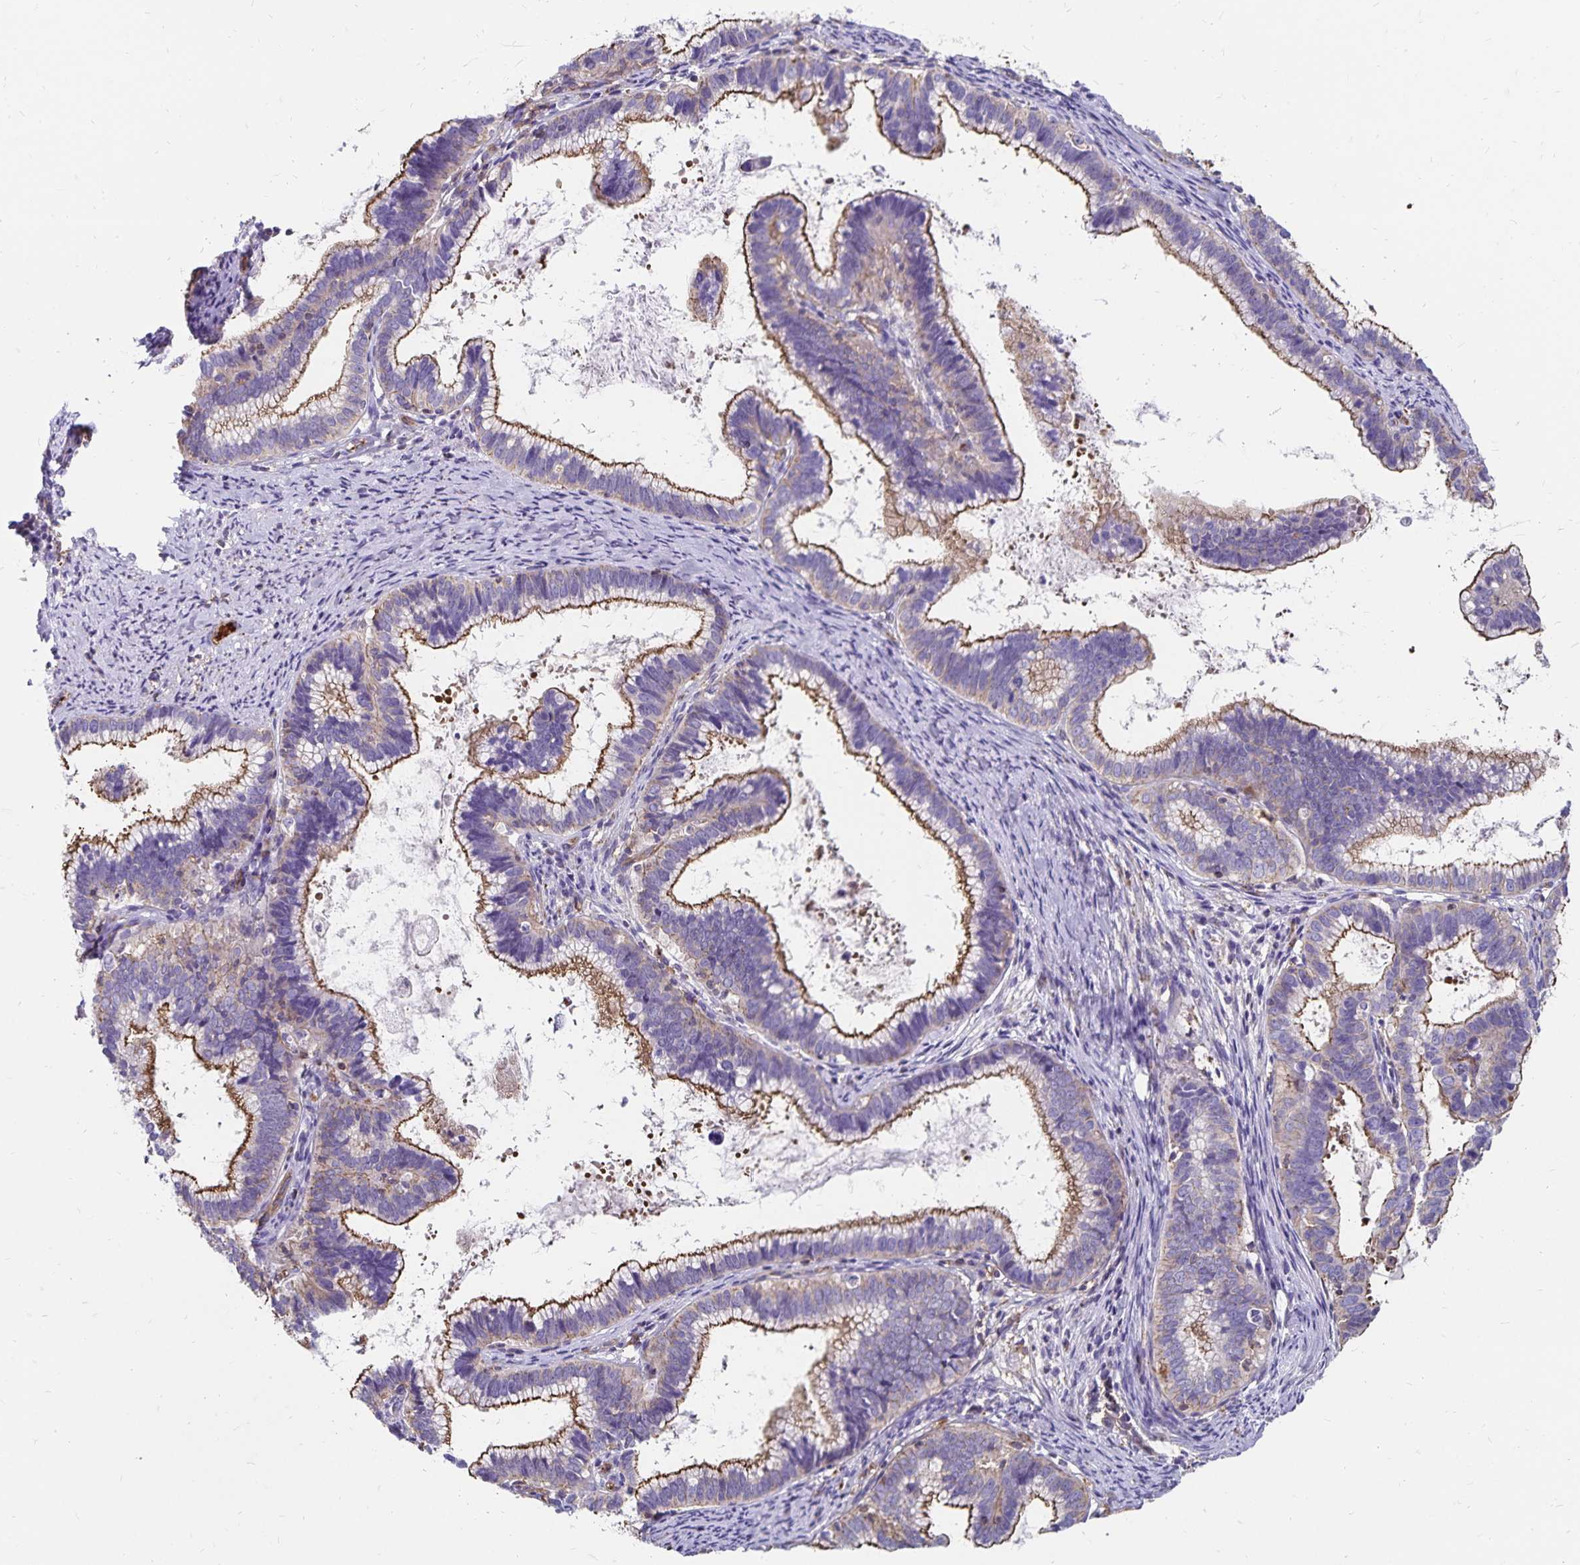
{"staining": {"intensity": "moderate", "quantity": "25%-75%", "location": "cytoplasmic/membranous"}, "tissue": "cervical cancer", "cell_type": "Tumor cells", "image_type": "cancer", "snomed": [{"axis": "morphology", "description": "Adenocarcinoma, NOS"}, {"axis": "topography", "description": "Cervix"}], "caption": "A histopathology image of cervical adenocarcinoma stained for a protein shows moderate cytoplasmic/membranous brown staining in tumor cells.", "gene": "RPRML", "patient": {"sex": "female", "age": 61}}